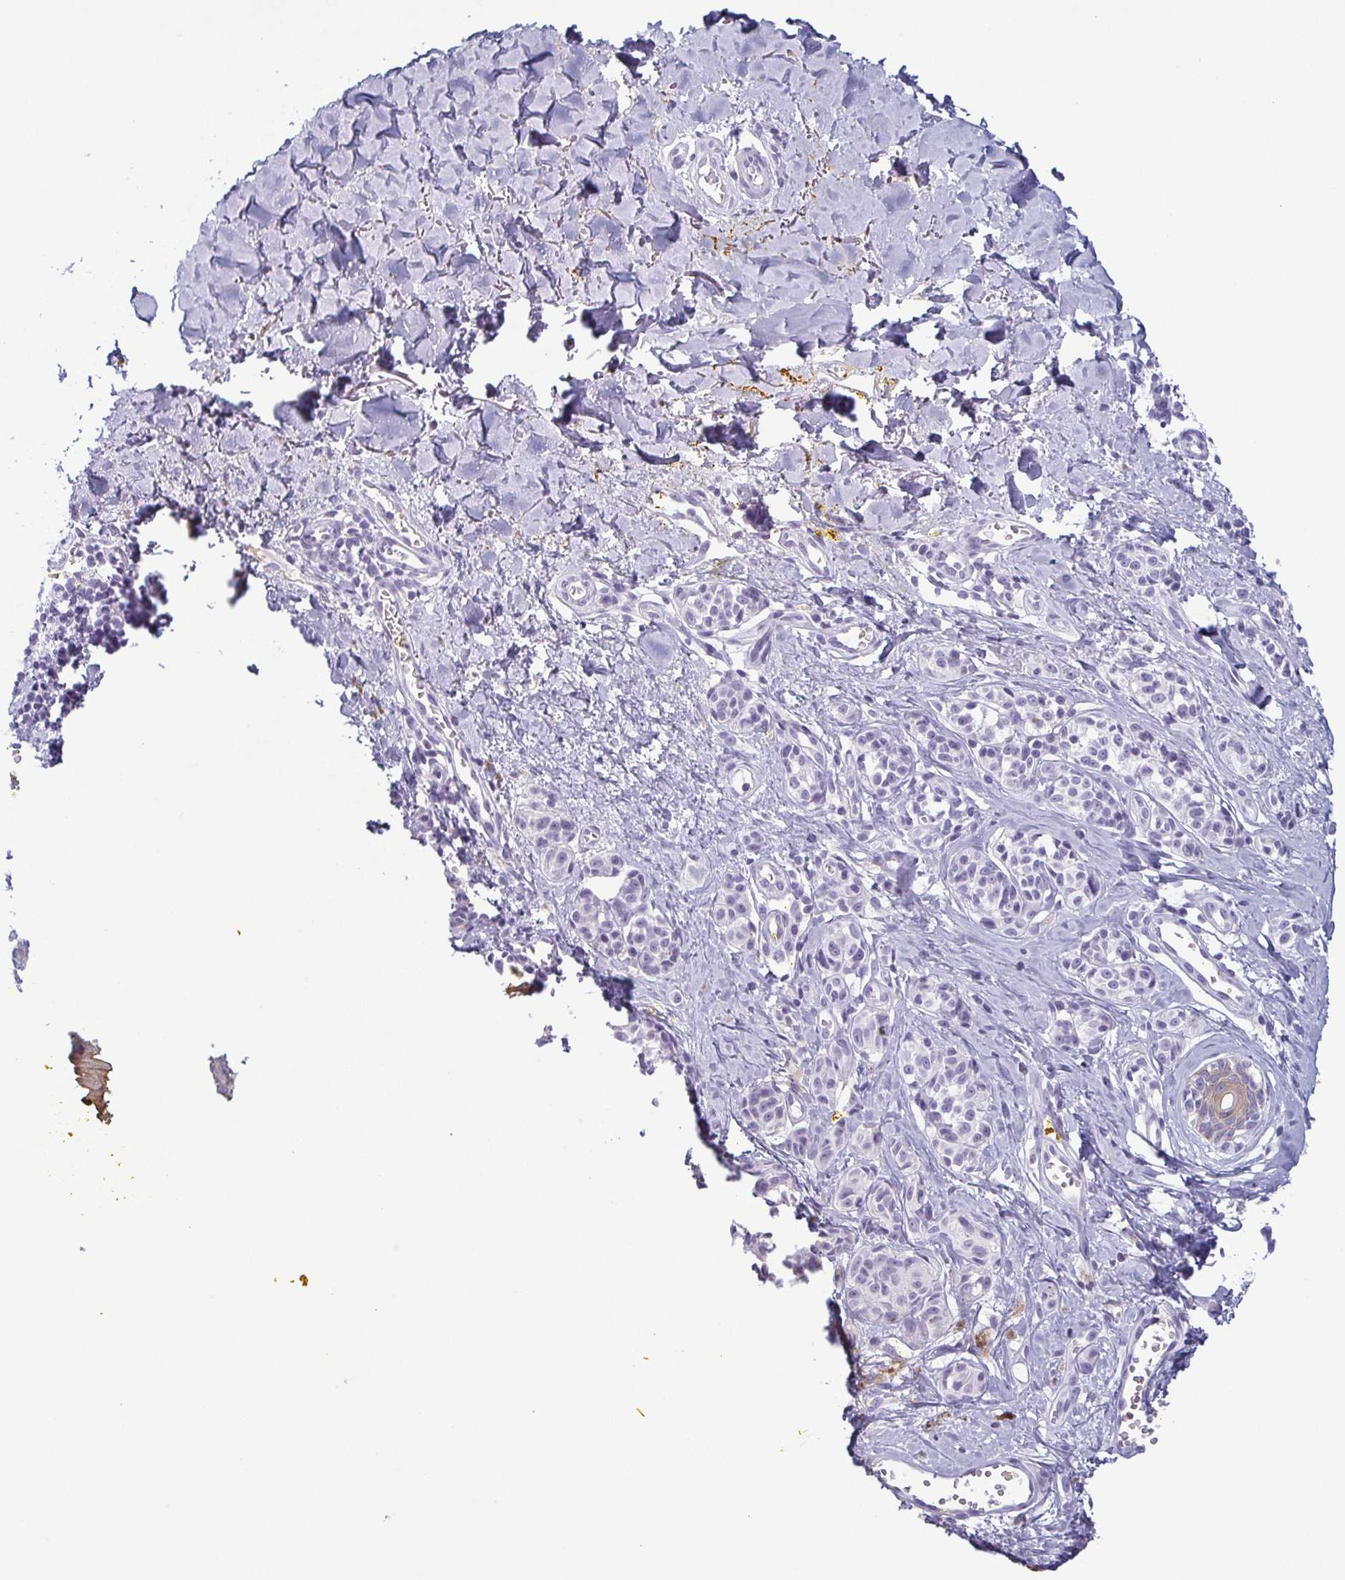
{"staining": {"intensity": "negative", "quantity": "none", "location": "none"}, "tissue": "melanoma", "cell_type": "Tumor cells", "image_type": "cancer", "snomed": [{"axis": "morphology", "description": "Malignant melanoma, NOS"}, {"axis": "topography", "description": "Skin"}], "caption": "DAB (3,3'-diaminobenzidine) immunohistochemical staining of human melanoma shows no significant positivity in tumor cells.", "gene": "KRT78", "patient": {"sex": "male", "age": 74}}